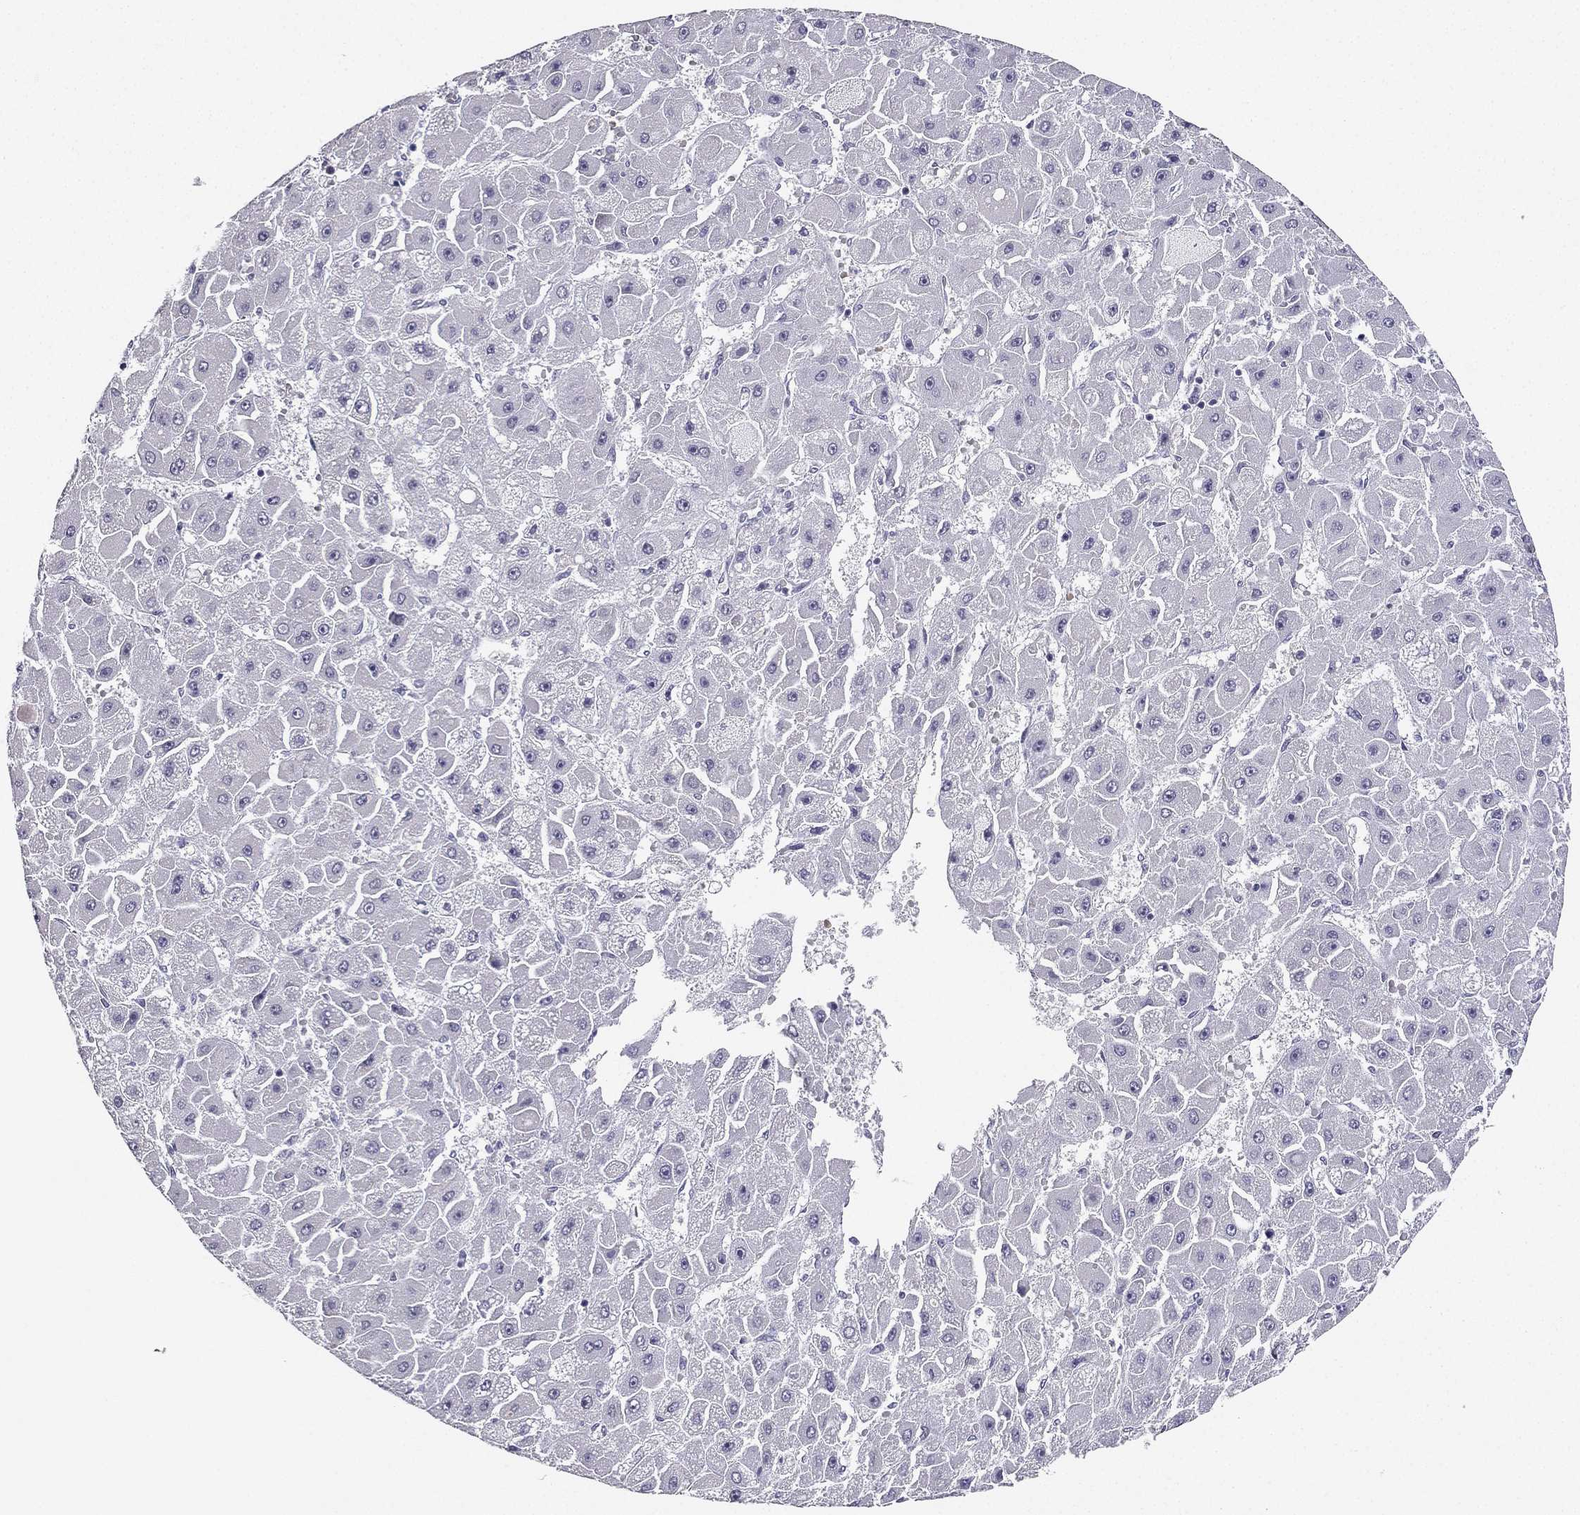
{"staining": {"intensity": "negative", "quantity": "none", "location": "none"}, "tissue": "liver cancer", "cell_type": "Tumor cells", "image_type": "cancer", "snomed": [{"axis": "morphology", "description": "Carcinoma, Hepatocellular, NOS"}, {"axis": "topography", "description": "Liver"}], "caption": "High magnification brightfield microscopy of hepatocellular carcinoma (liver) stained with DAB (3,3'-diaminobenzidine) (brown) and counterstained with hematoxylin (blue): tumor cells show no significant expression.", "gene": "CALB2", "patient": {"sex": "female", "age": 25}}